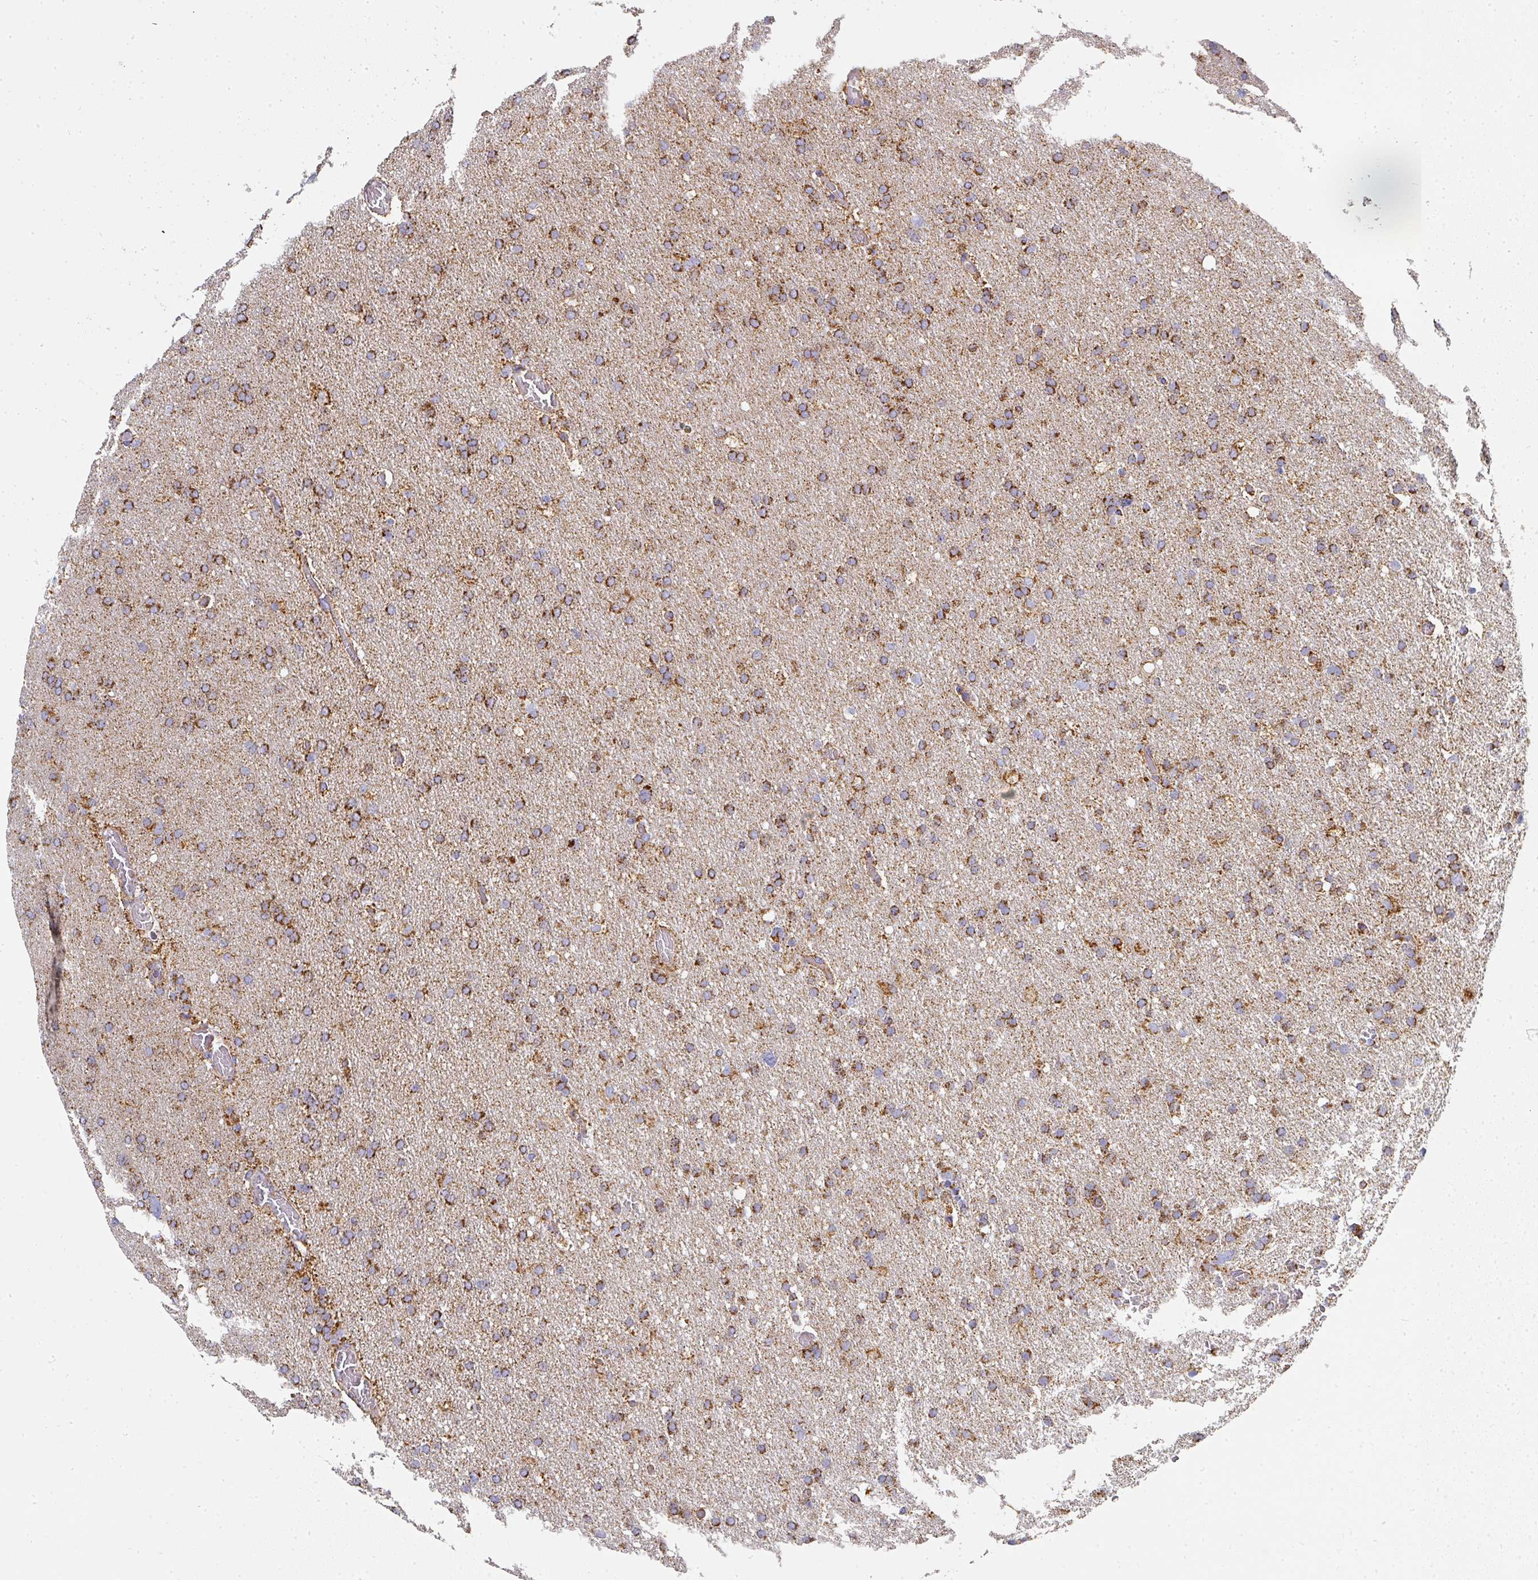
{"staining": {"intensity": "strong", "quantity": ">75%", "location": "cytoplasmic/membranous"}, "tissue": "glioma", "cell_type": "Tumor cells", "image_type": "cancer", "snomed": [{"axis": "morphology", "description": "Glioma, malignant, High grade"}, {"axis": "topography", "description": "Cerebral cortex"}], "caption": "IHC of glioma demonstrates high levels of strong cytoplasmic/membranous positivity in about >75% of tumor cells.", "gene": "UQCRFS1", "patient": {"sex": "female", "age": 36}}